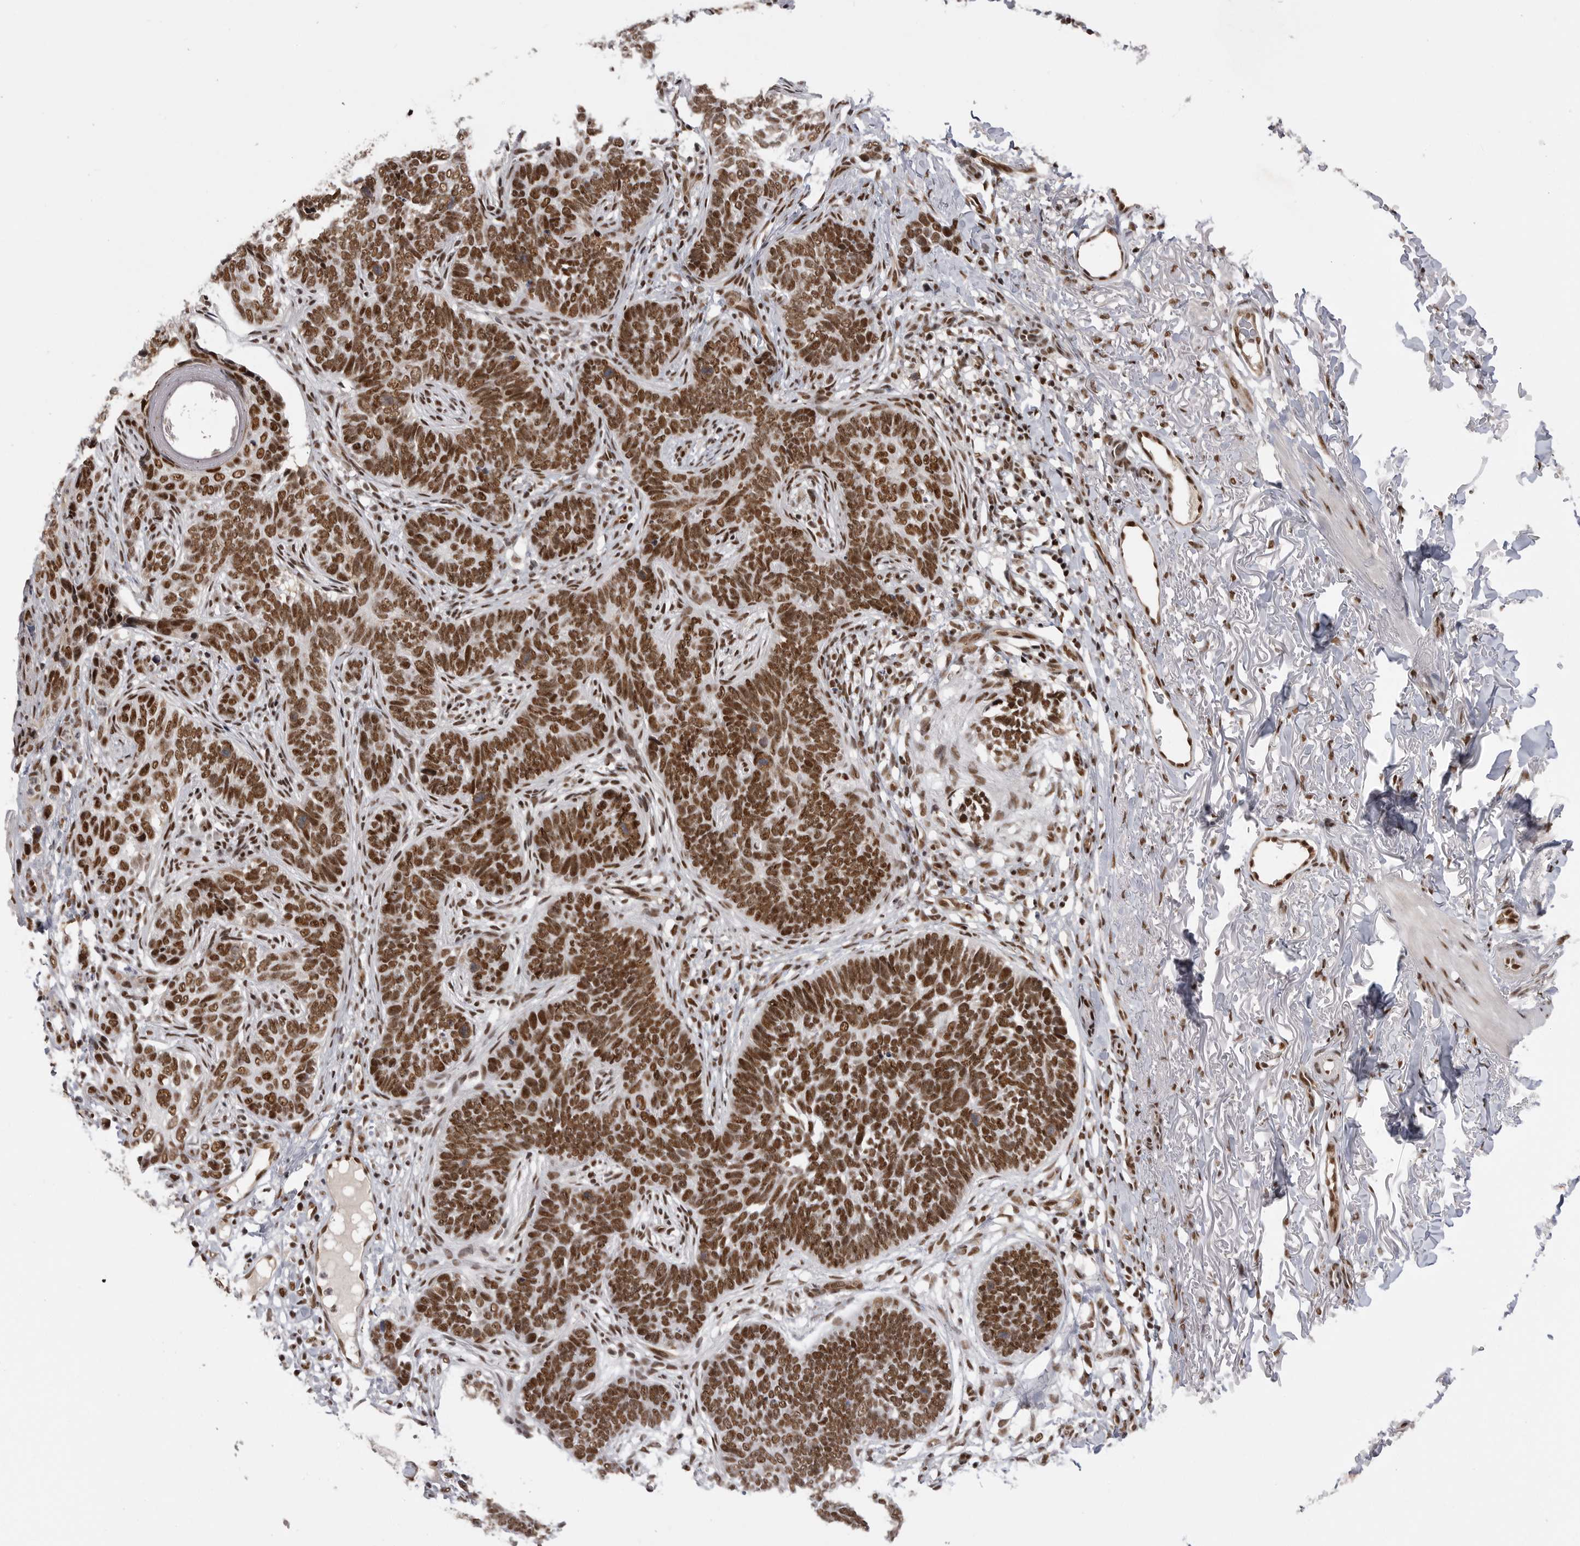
{"staining": {"intensity": "strong", "quantity": ">75%", "location": "nuclear"}, "tissue": "skin cancer", "cell_type": "Tumor cells", "image_type": "cancer", "snomed": [{"axis": "morphology", "description": "Normal tissue, NOS"}, {"axis": "morphology", "description": "Basal cell carcinoma"}, {"axis": "topography", "description": "Skin"}], "caption": "The immunohistochemical stain shows strong nuclear expression in tumor cells of skin basal cell carcinoma tissue.", "gene": "PPP1R8", "patient": {"sex": "male", "age": 77}}